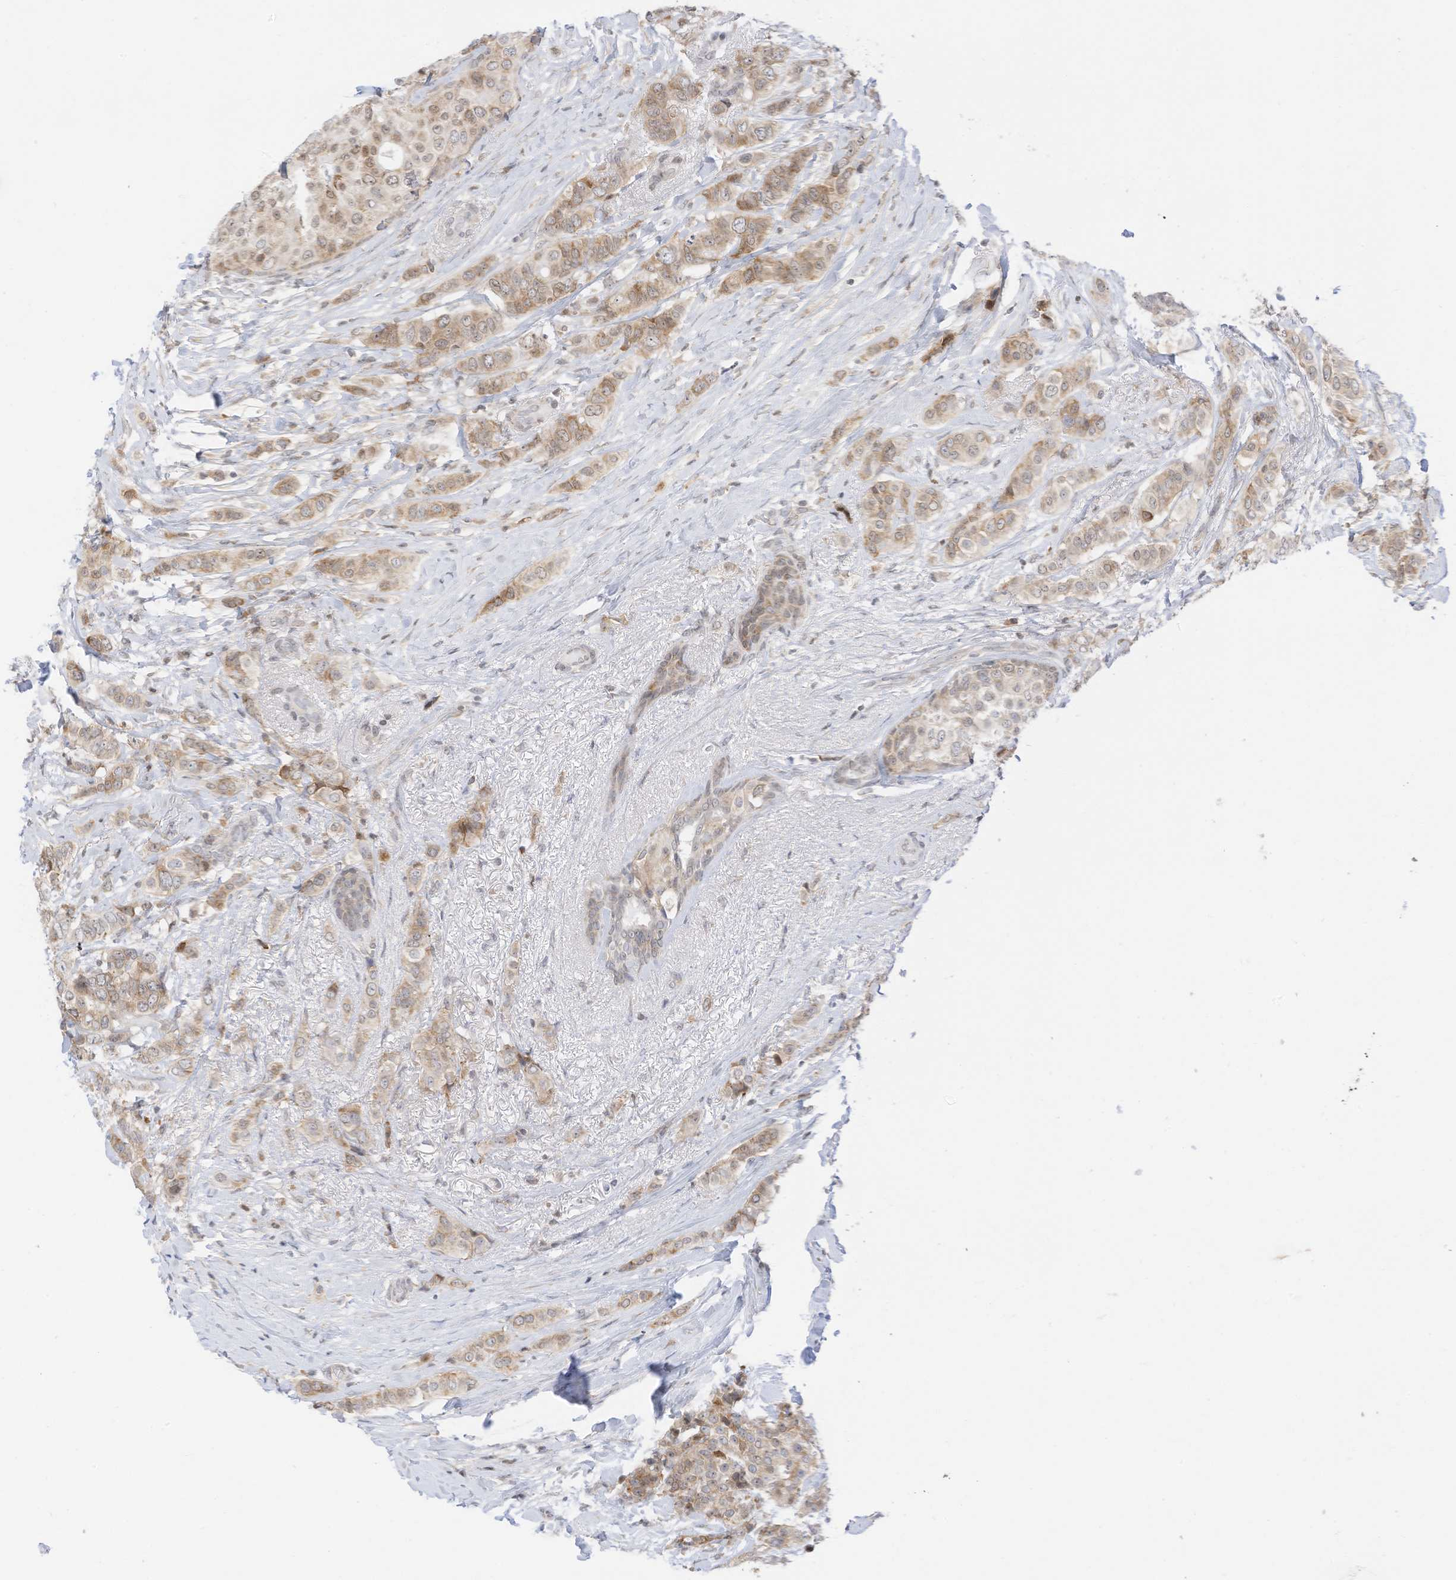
{"staining": {"intensity": "moderate", "quantity": "25%-75%", "location": "cytoplasmic/membranous,nuclear"}, "tissue": "breast cancer", "cell_type": "Tumor cells", "image_type": "cancer", "snomed": [{"axis": "morphology", "description": "Lobular carcinoma"}, {"axis": "topography", "description": "Breast"}], "caption": "Protein positivity by immunohistochemistry (IHC) reveals moderate cytoplasmic/membranous and nuclear positivity in approximately 25%-75% of tumor cells in breast cancer.", "gene": "EDF1", "patient": {"sex": "female", "age": 51}}